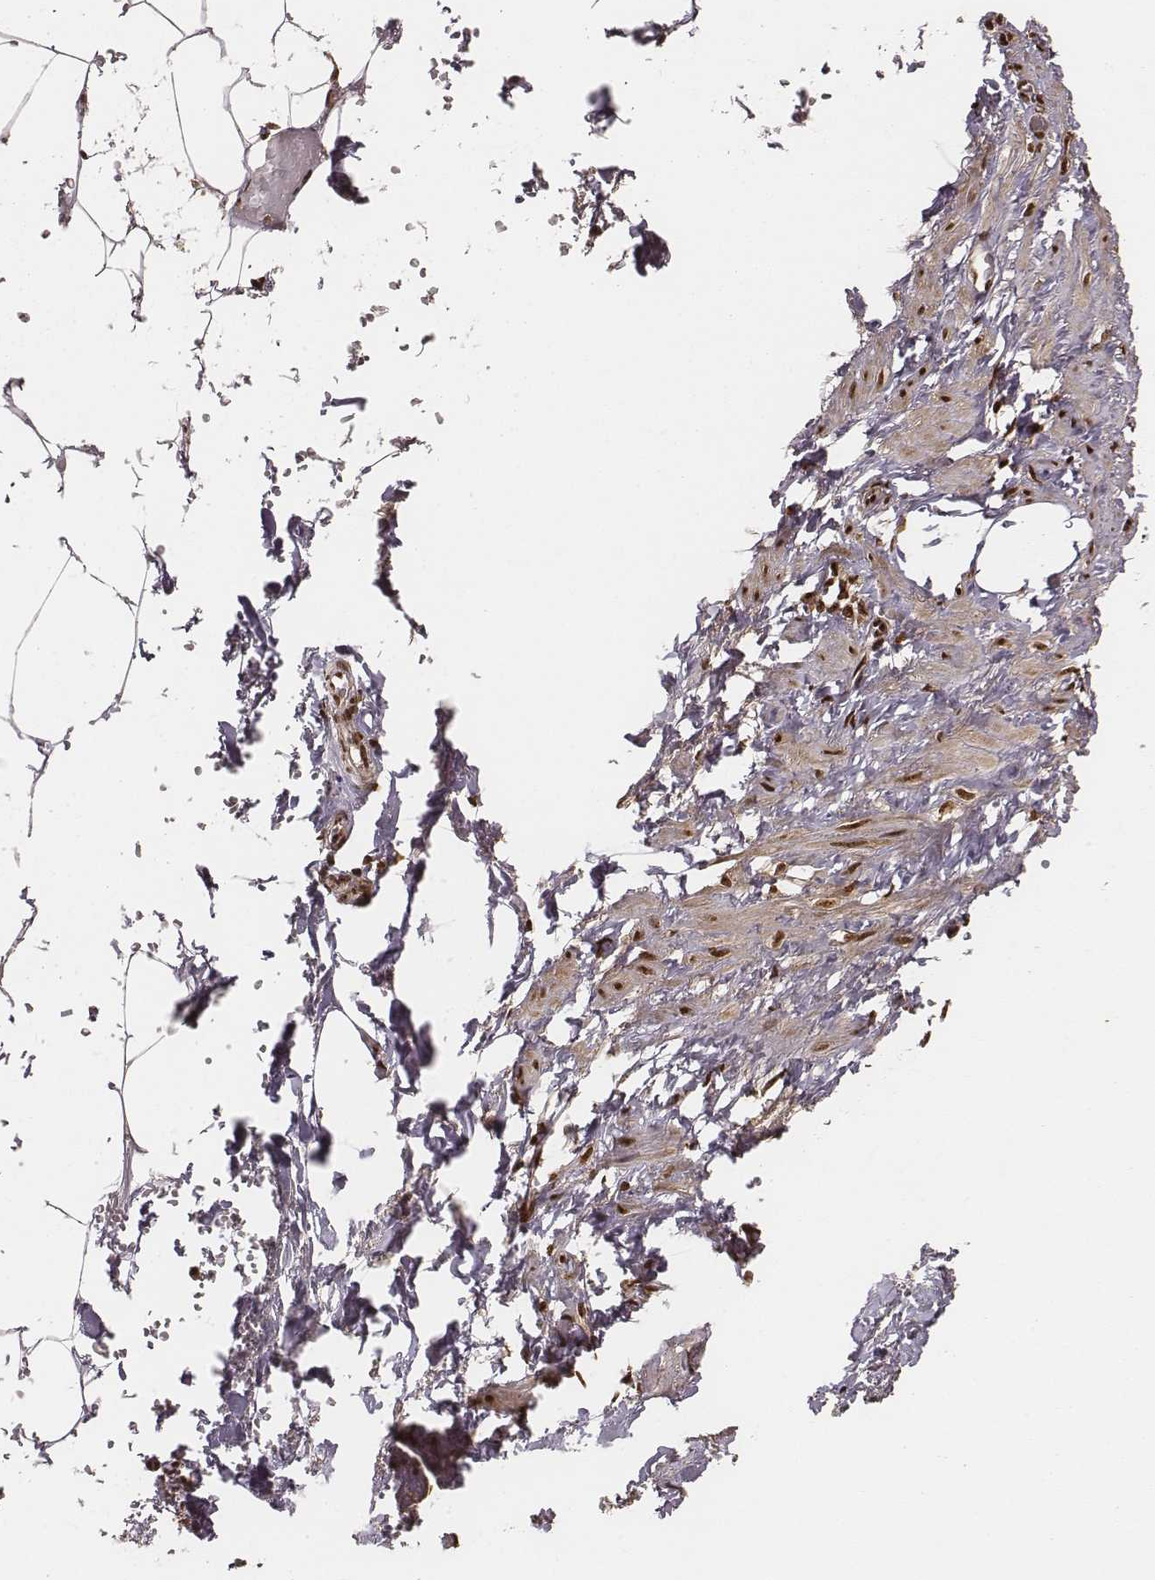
{"staining": {"intensity": "strong", "quantity": ">75%", "location": "nuclear"}, "tissue": "adipose tissue", "cell_type": "Adipocytes", "image_type": "normal", "snomed": [{"axis": "morphology", "description": "Normal tissue, NOS"}, {"axis": "topography", "description": "Prostate"}, {"axis": "topography", "description": "Peripheral nerve tissue"}], "caption": "This is an image of immunohistochemistry (IHC) staining of unremarkable adipose tissue, which shows strong positivity in the nuclear of adipocytes.", "gene": "NFX1", "patient": {"sex": "male", "age": 55}}